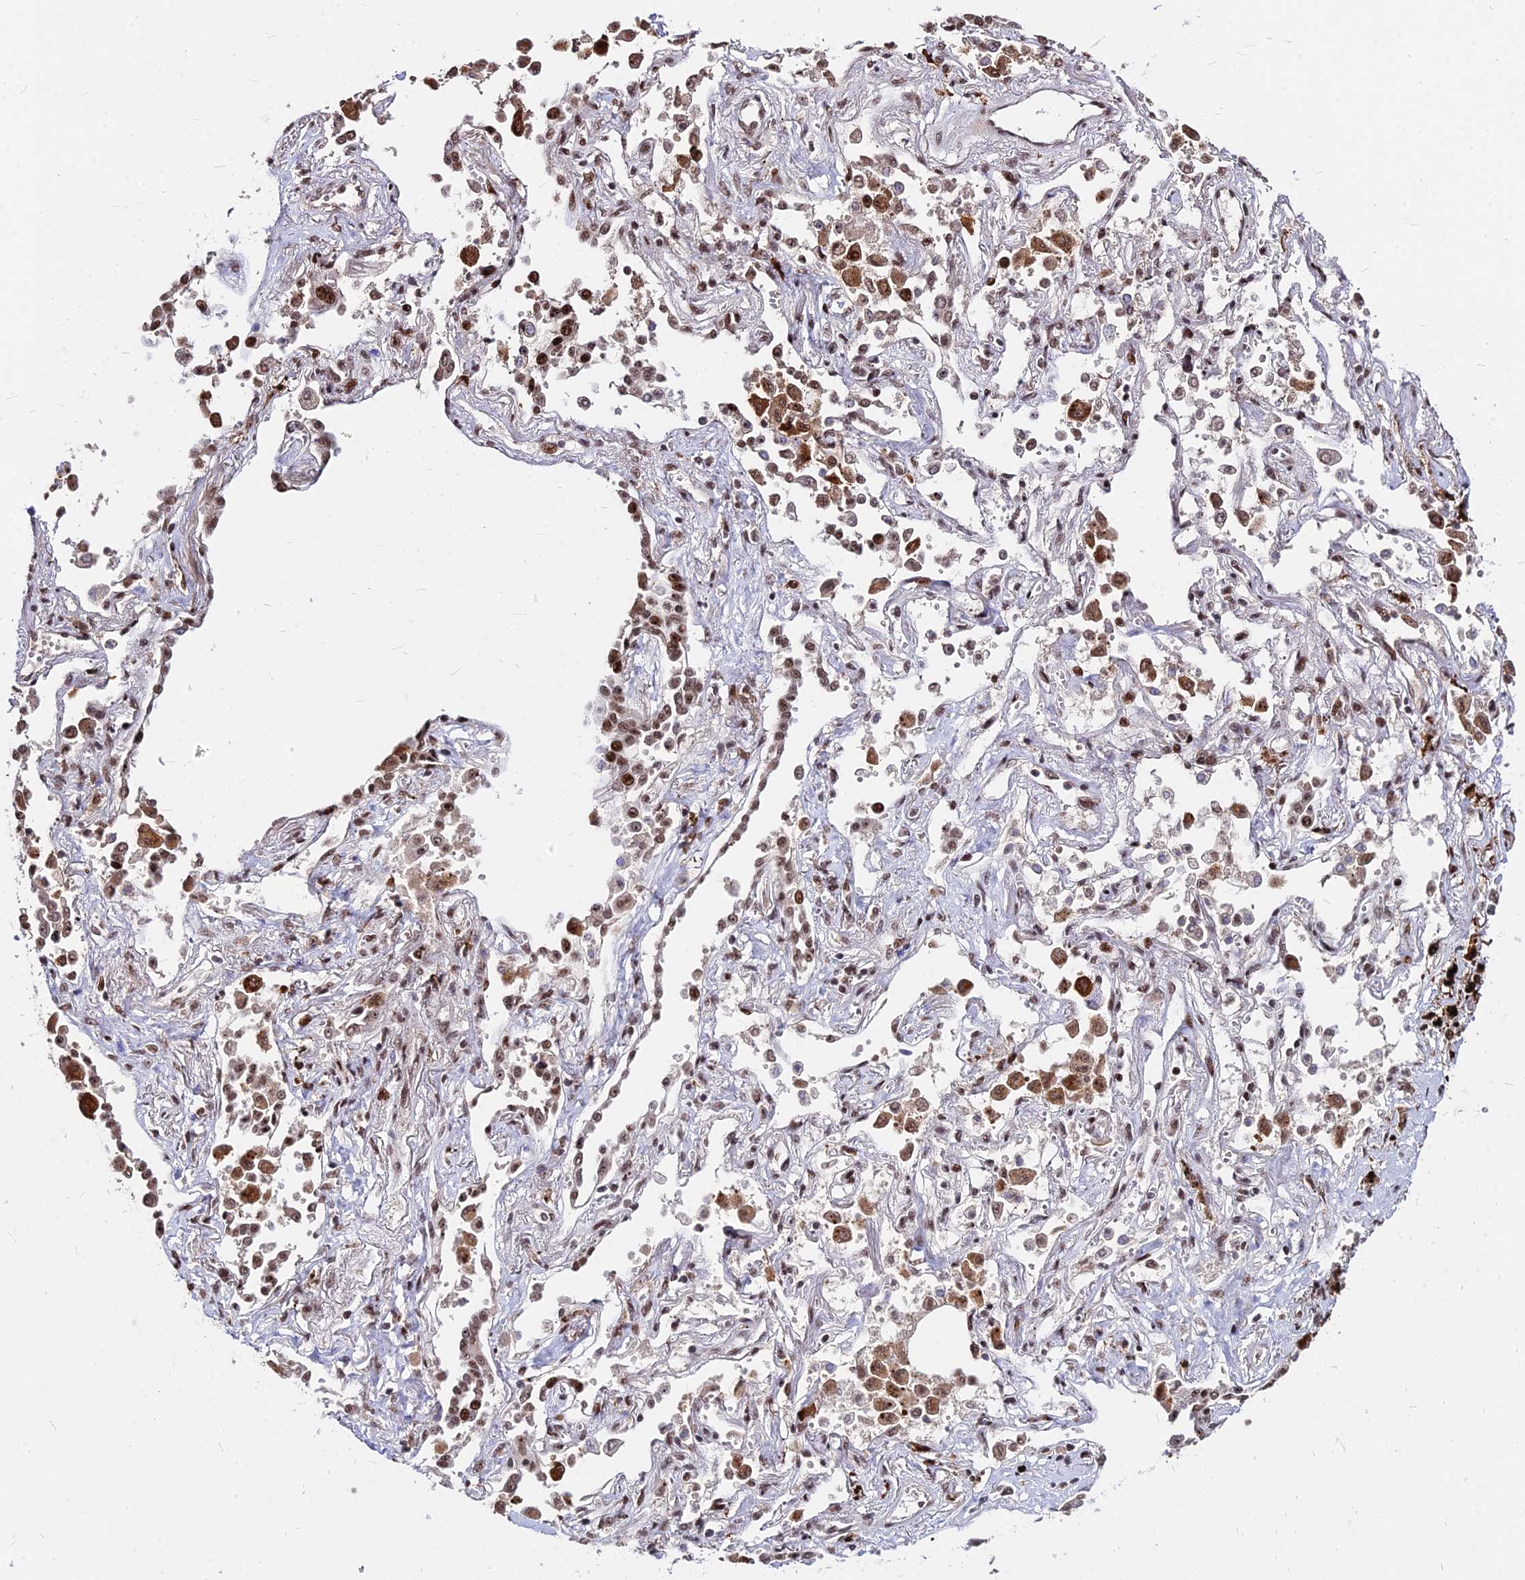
{"staining": {"intensity": "moderate", "quantity": ">75%", "location": "nuclear"}, "tissue": "lung cancer", "cell_type": "Tumor cells", "image_type": "cancer", "snomed": [{"axis": "morphology", "description": "Adenocarcinoma, NOS"}, {"axis": "topography", "description": "Lung"}], "caption": "Lung adenocarcinoma stained with DAB immunohistochemistry (IHC) exhibits medium levels of moderate nuclear positivity in about >75% of tumor cells.", "gene": "ZBED4", "patient": {"sex": "male", "age": 67}}